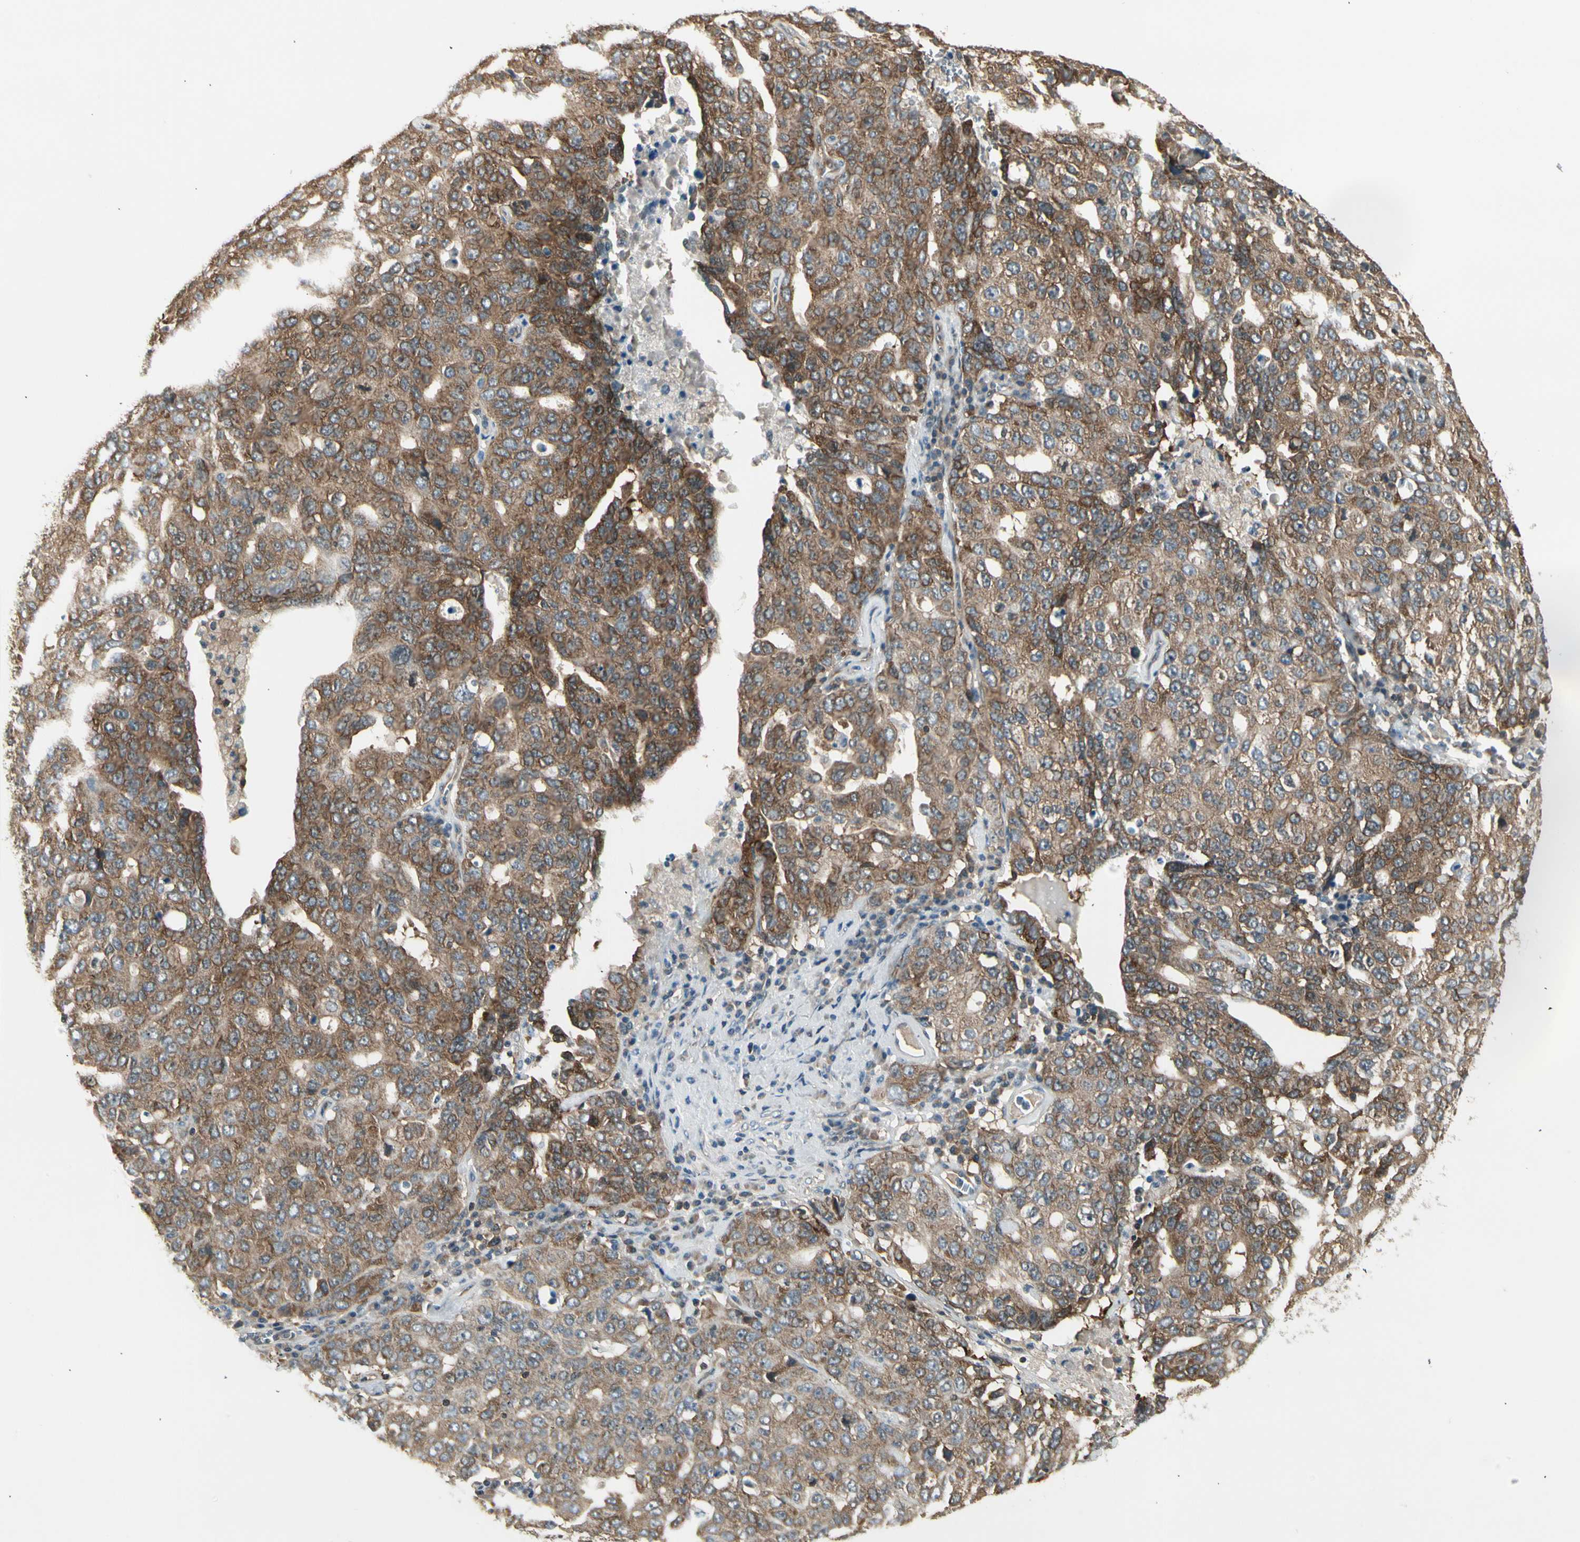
{"staining": {"intensity": "strong", "quantity": ">75%", "location": "cytoplasmic/membranous"}, "tissue": "ovarian cancer", "cell_type": "Tumor cells", "image_type": "cancer", "snomed": [{"axis": "morphology", "description": "Carcinoma, endometroid"}, {"axis": "topography", "description": "Ovary"}], "caption": "Endometroid carcinoma (ovarian) stained with immunohistochemistry (IHC) shows strong cytoplasmic/membranous staining in about >75% of tumor cells. (brown staining indicates protein expression, while blue staining denotes nuclei).", "gene": "OXSR1", "patient": {"sex": "female", "age": 62}}